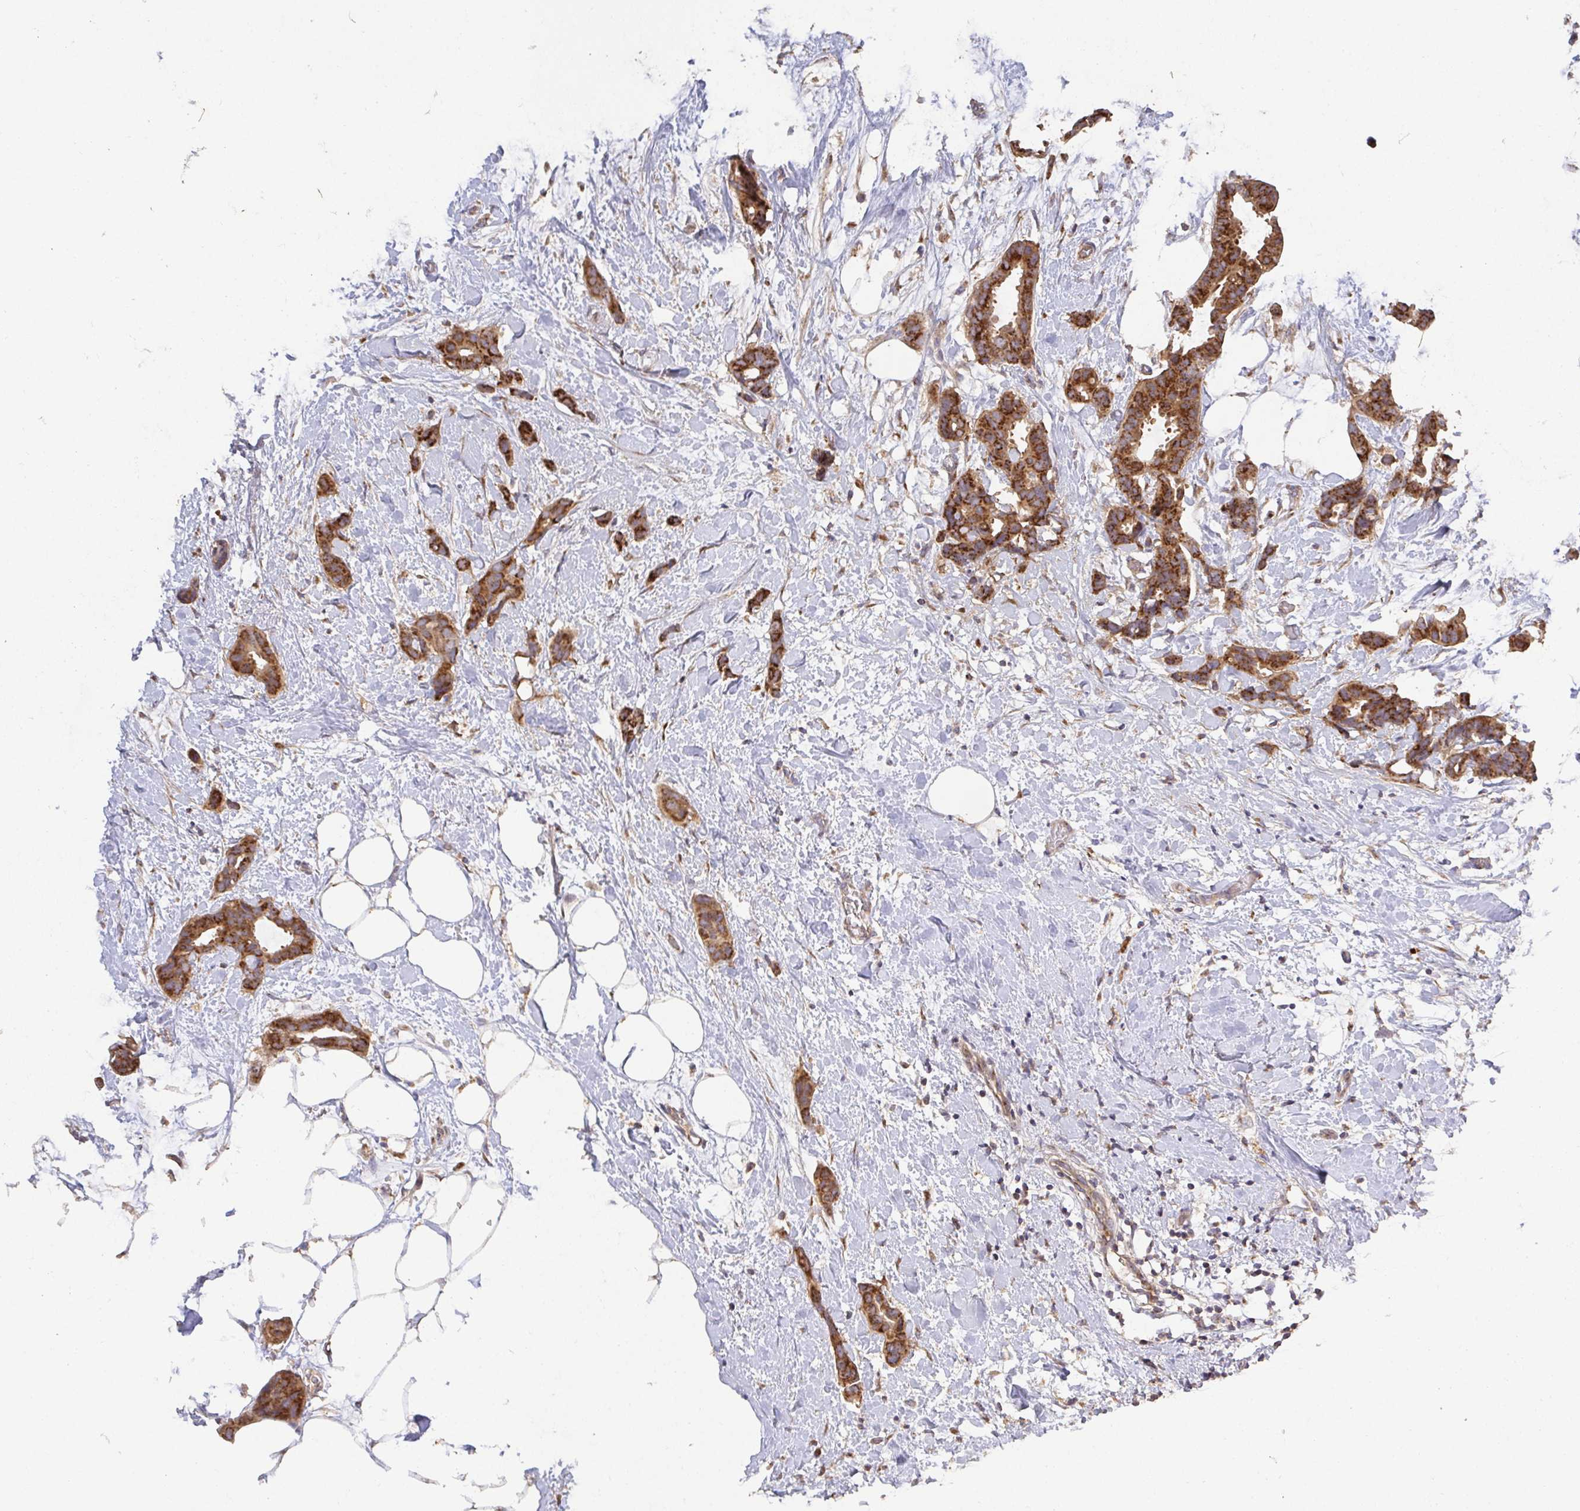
{"staining": {"intensity": "strong", "quantity": ">75%", "location": "cytoplasmic/membranous"}, "tissue": "breast cancer", "cell_type": "Tumor cells", "image_type": "cancer", "snomed": [{"axis": "morphology", "description": "Duct carcinoma"}, {"axis": "topography", "description": "Breast"}], "caption": "Tumor cells reveal high levels of strong cytoplasmic/membranous staining in about >75% of cells in breast cancer.", "gene": "TM9SF4", "patient": {"sex": "female", "age": 62}}